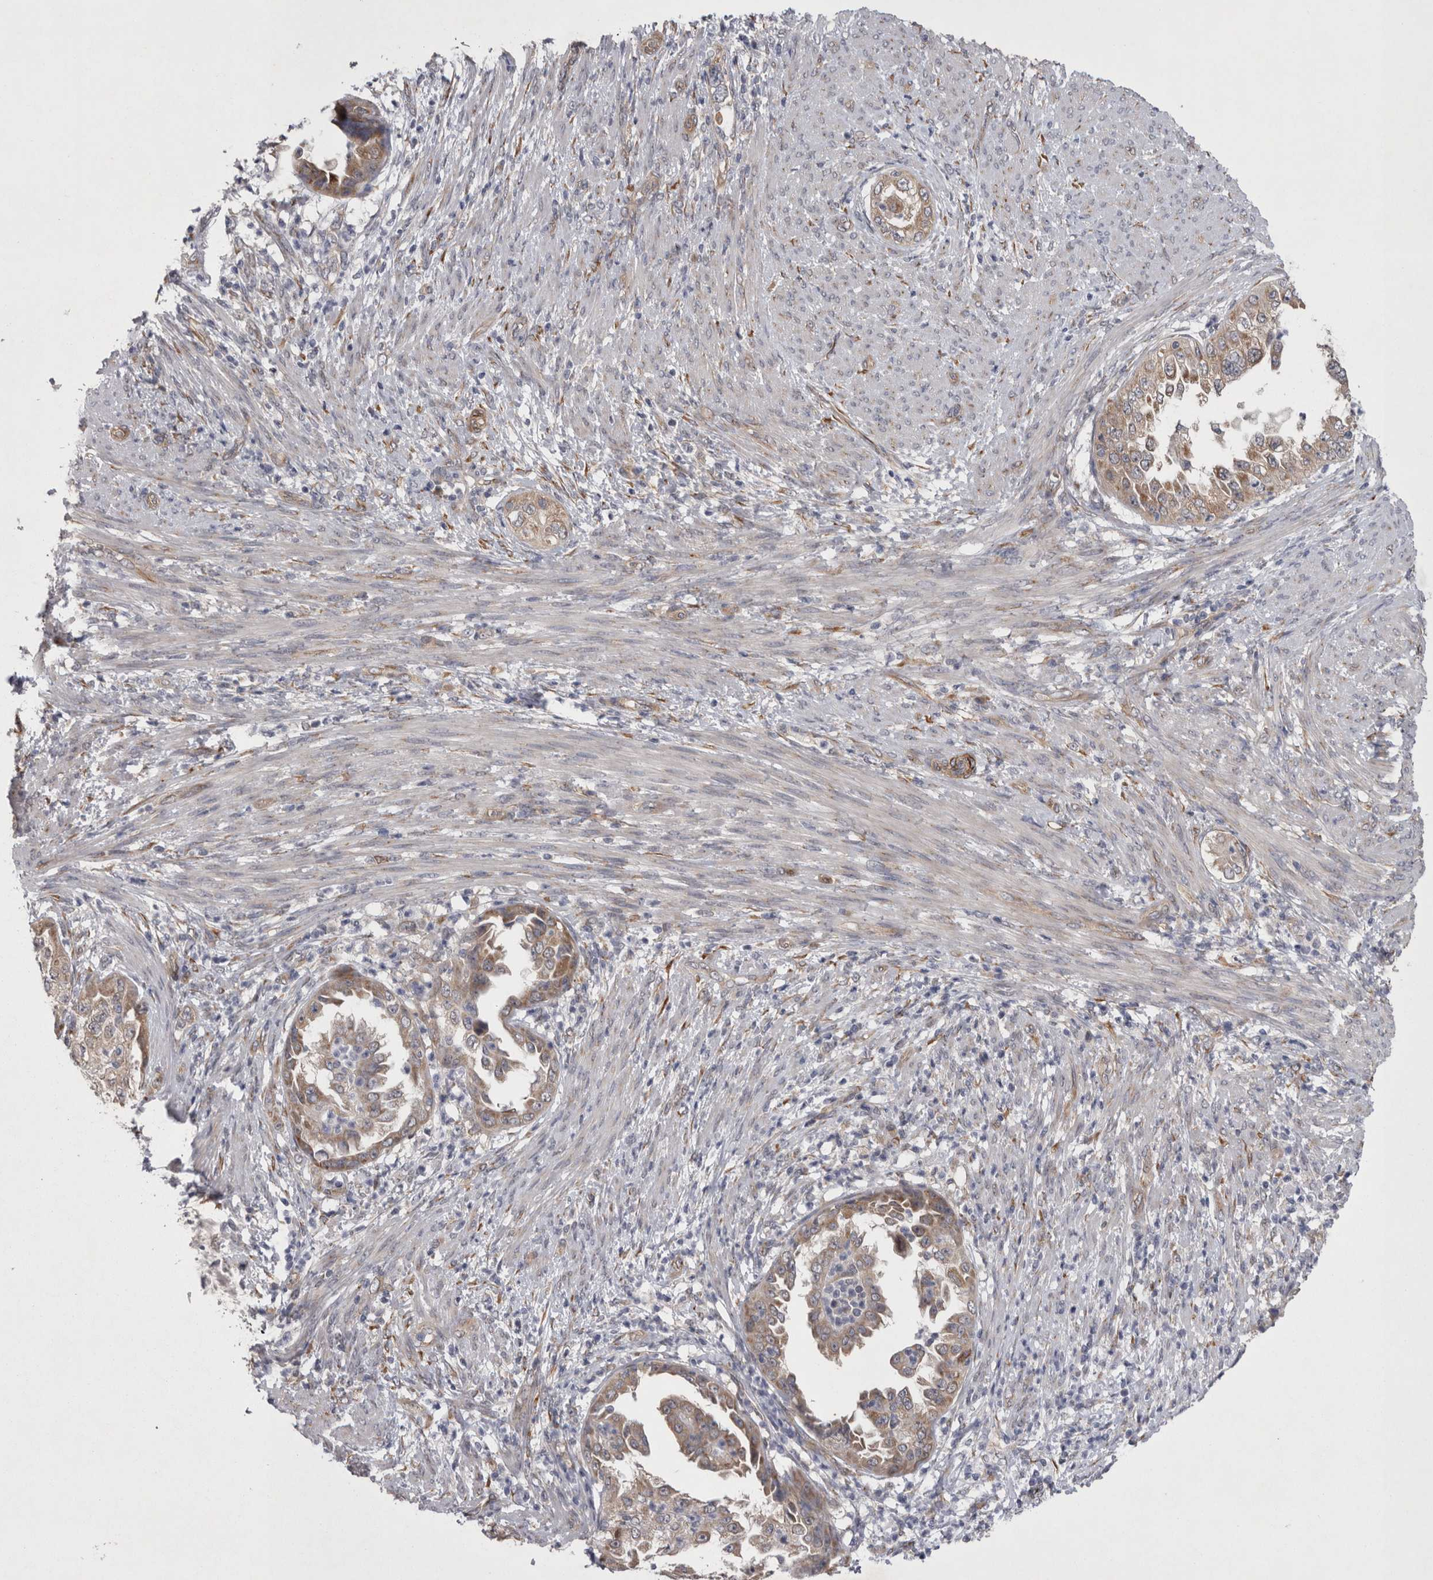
{"staining": {"intensity": "weak", "quantity": "25%-75%", "location": "cytoplasmic/membranous"}, "tissue": "endometrial cancer", "cell_type": "Tumor cells", "image_type": "cancer", "snomed": [{"axis": "morphology", "description": "Adenocarcinoma, NOS"}, {"axis": "topography", "description": "Endometrium"}], "caption": "Immunohistochemical staining of endometrial cancer (adenocarcinoma) demonstrates weak cytoplasmic/membranous protein expression in about 25%-75% of tumor cells.", "gene": "DDX6", "patient": {"sex": "female", "age": 85}}